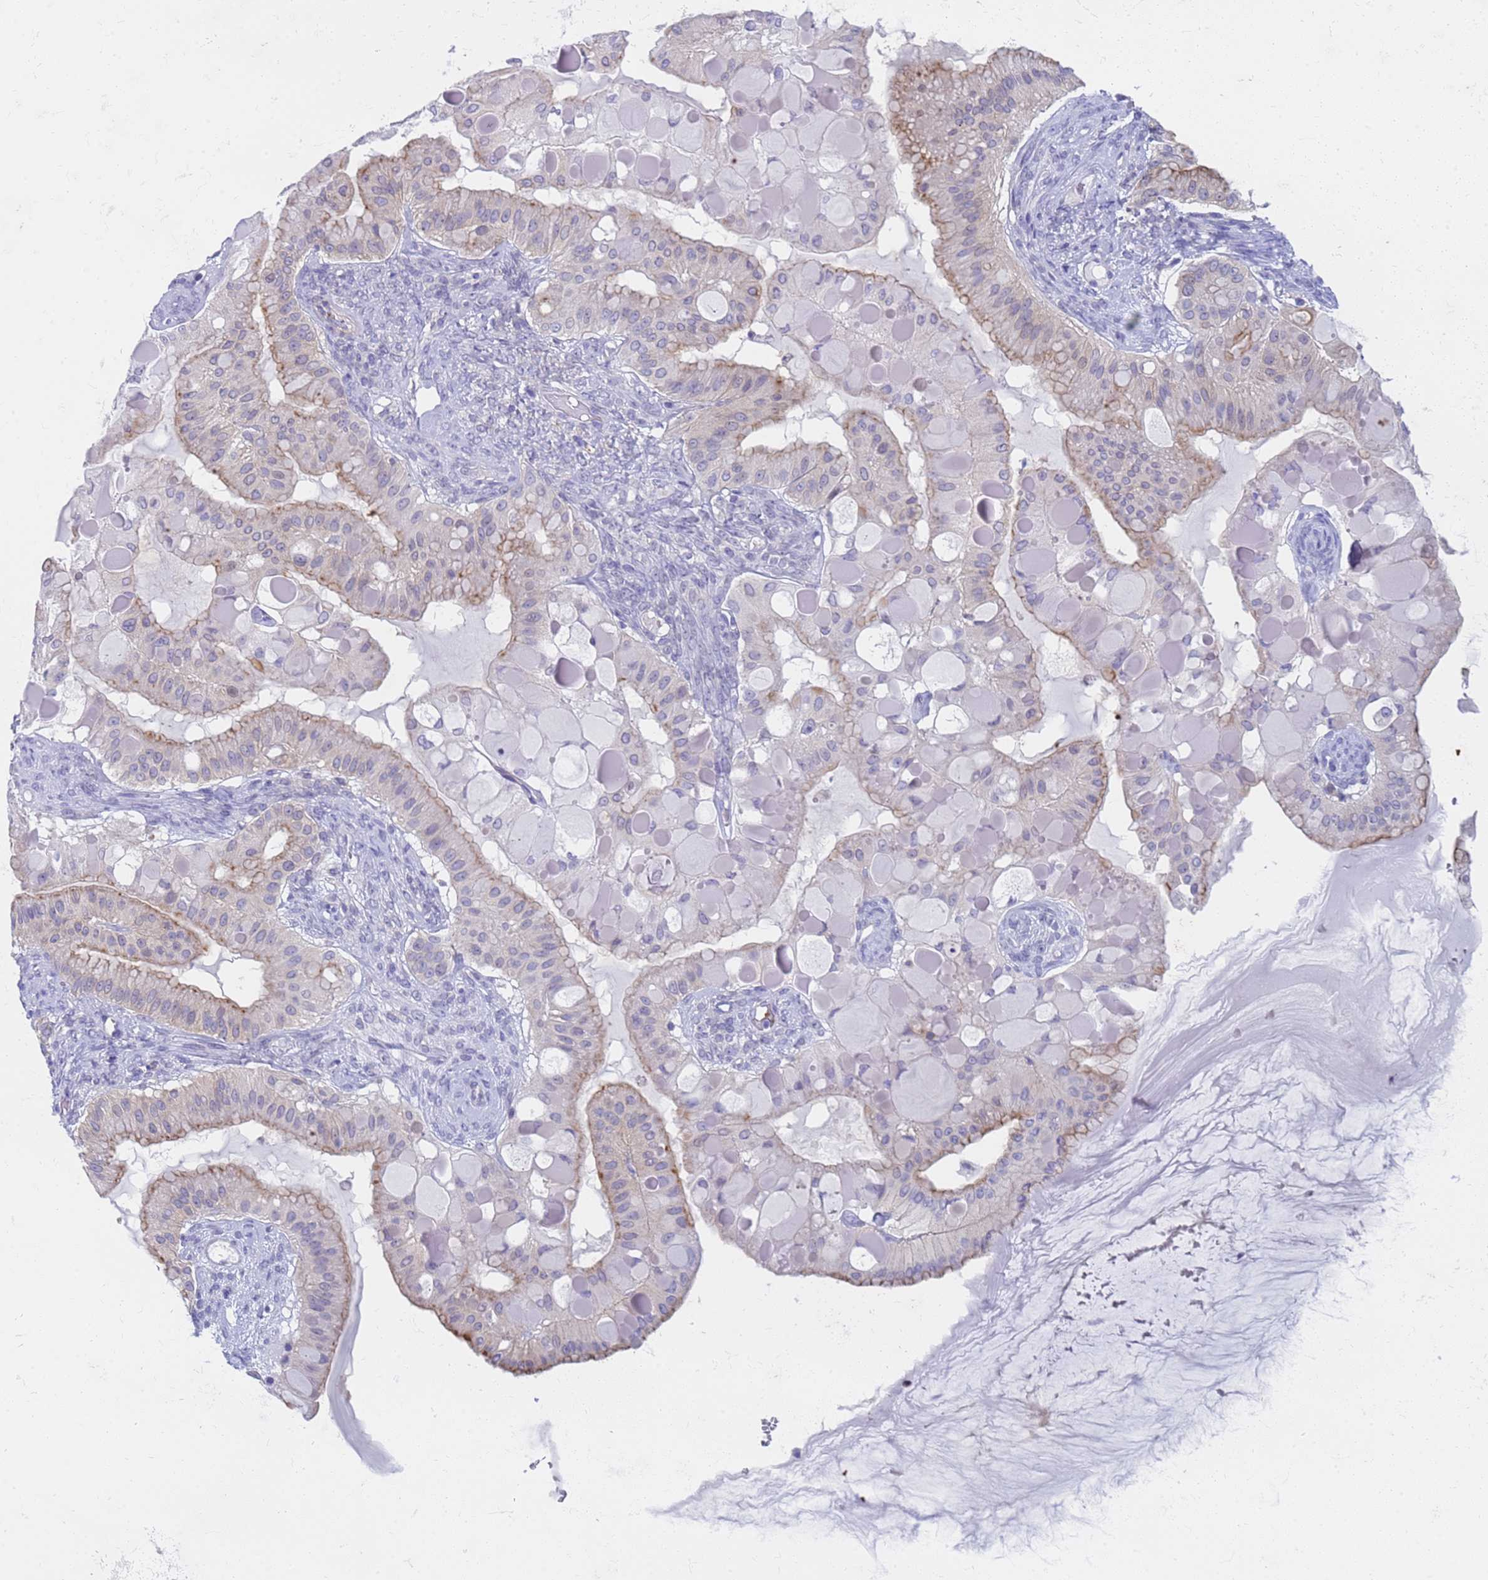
{"staining": {"intensity": "weak", "quantity": "25%-75%", "location": "cytoplasmic/membranous"}, "tissue": "ovarian cancer", "cell_type": "Tumor cells", "image_type": "cancer", "snomed": [{"axis": "morphology", "description": "Cystadenocarcinoma, mucinous, NOS"}, {"axis": "topography", "description": "Ovary"}], "caption": "This photomicrograph demonstrates ovarian mucinous cystadenocarcinoma stained with immunohistochemistry (IHC) to label a protein in brown. The cytoplasmic/membranous of tumor cells show weak positivity for the protein. Nuclei are counter-stained blue.", "gene": "CAPN7", "patient": {"sex": "female", "age": 61}}